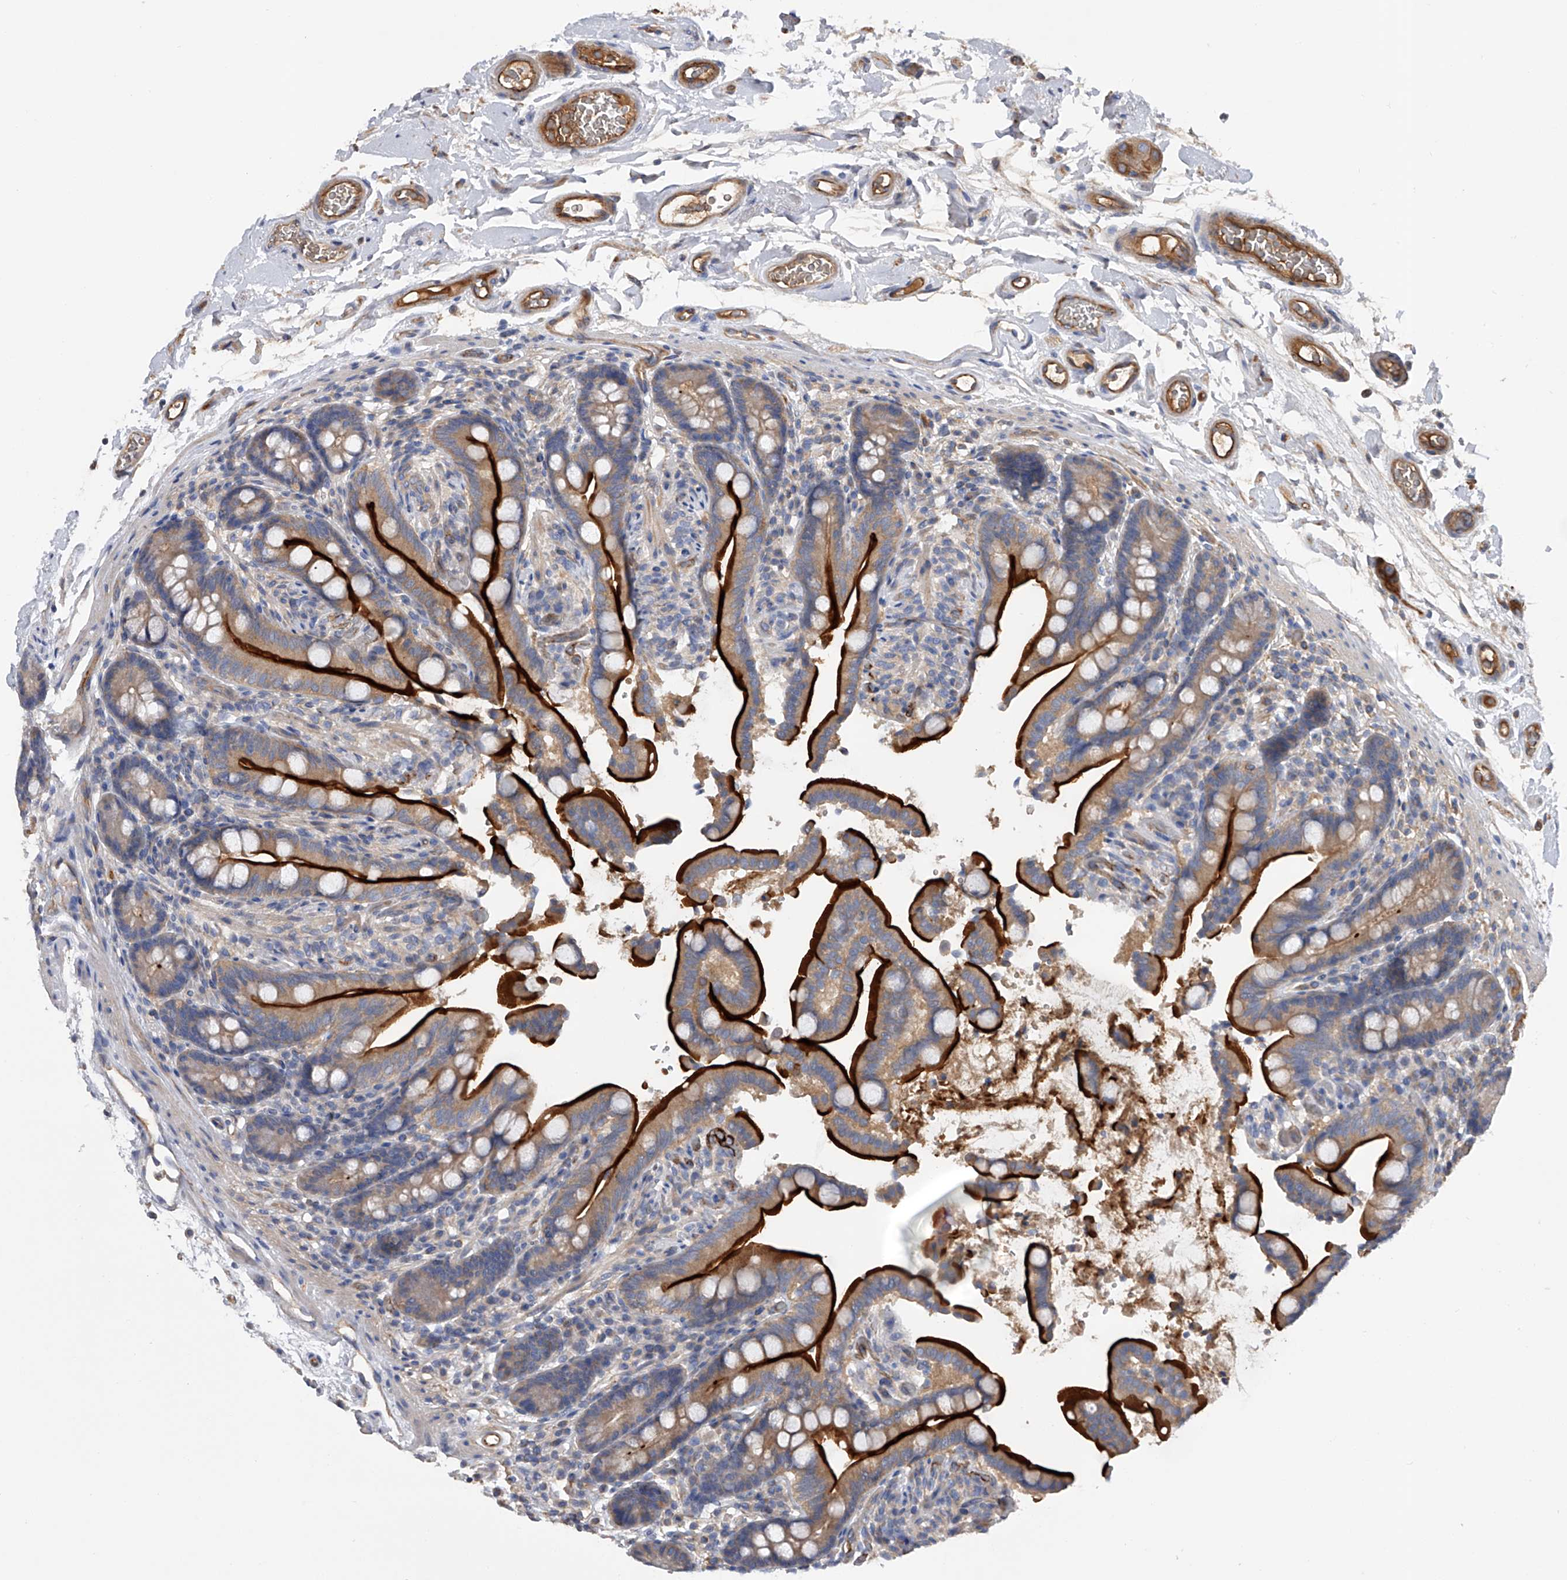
{"staining": {"intensity": "strong", "quantity": ">75%", "location": "cytoplasmic/membranous"}, "tissue": "colon", "cell_type": "Endothelial cells", "image_type": "normal", "snomed": [{"axis": "morphology", "description": "Normal tissue, NOS"}, {"axis": "topography", "description": "Smooth muscle"}, {"axis": "topography", "description": "Colon"}], "caption": "This is a histology image of immunohistochemistry (IHC) staining of unremarkable colon, which shows strong positivity in the cytoplasmic/membranous of endothelial cells.", "gene": "RWDD2A", "patient": {"sex": "male", "age": 73}}